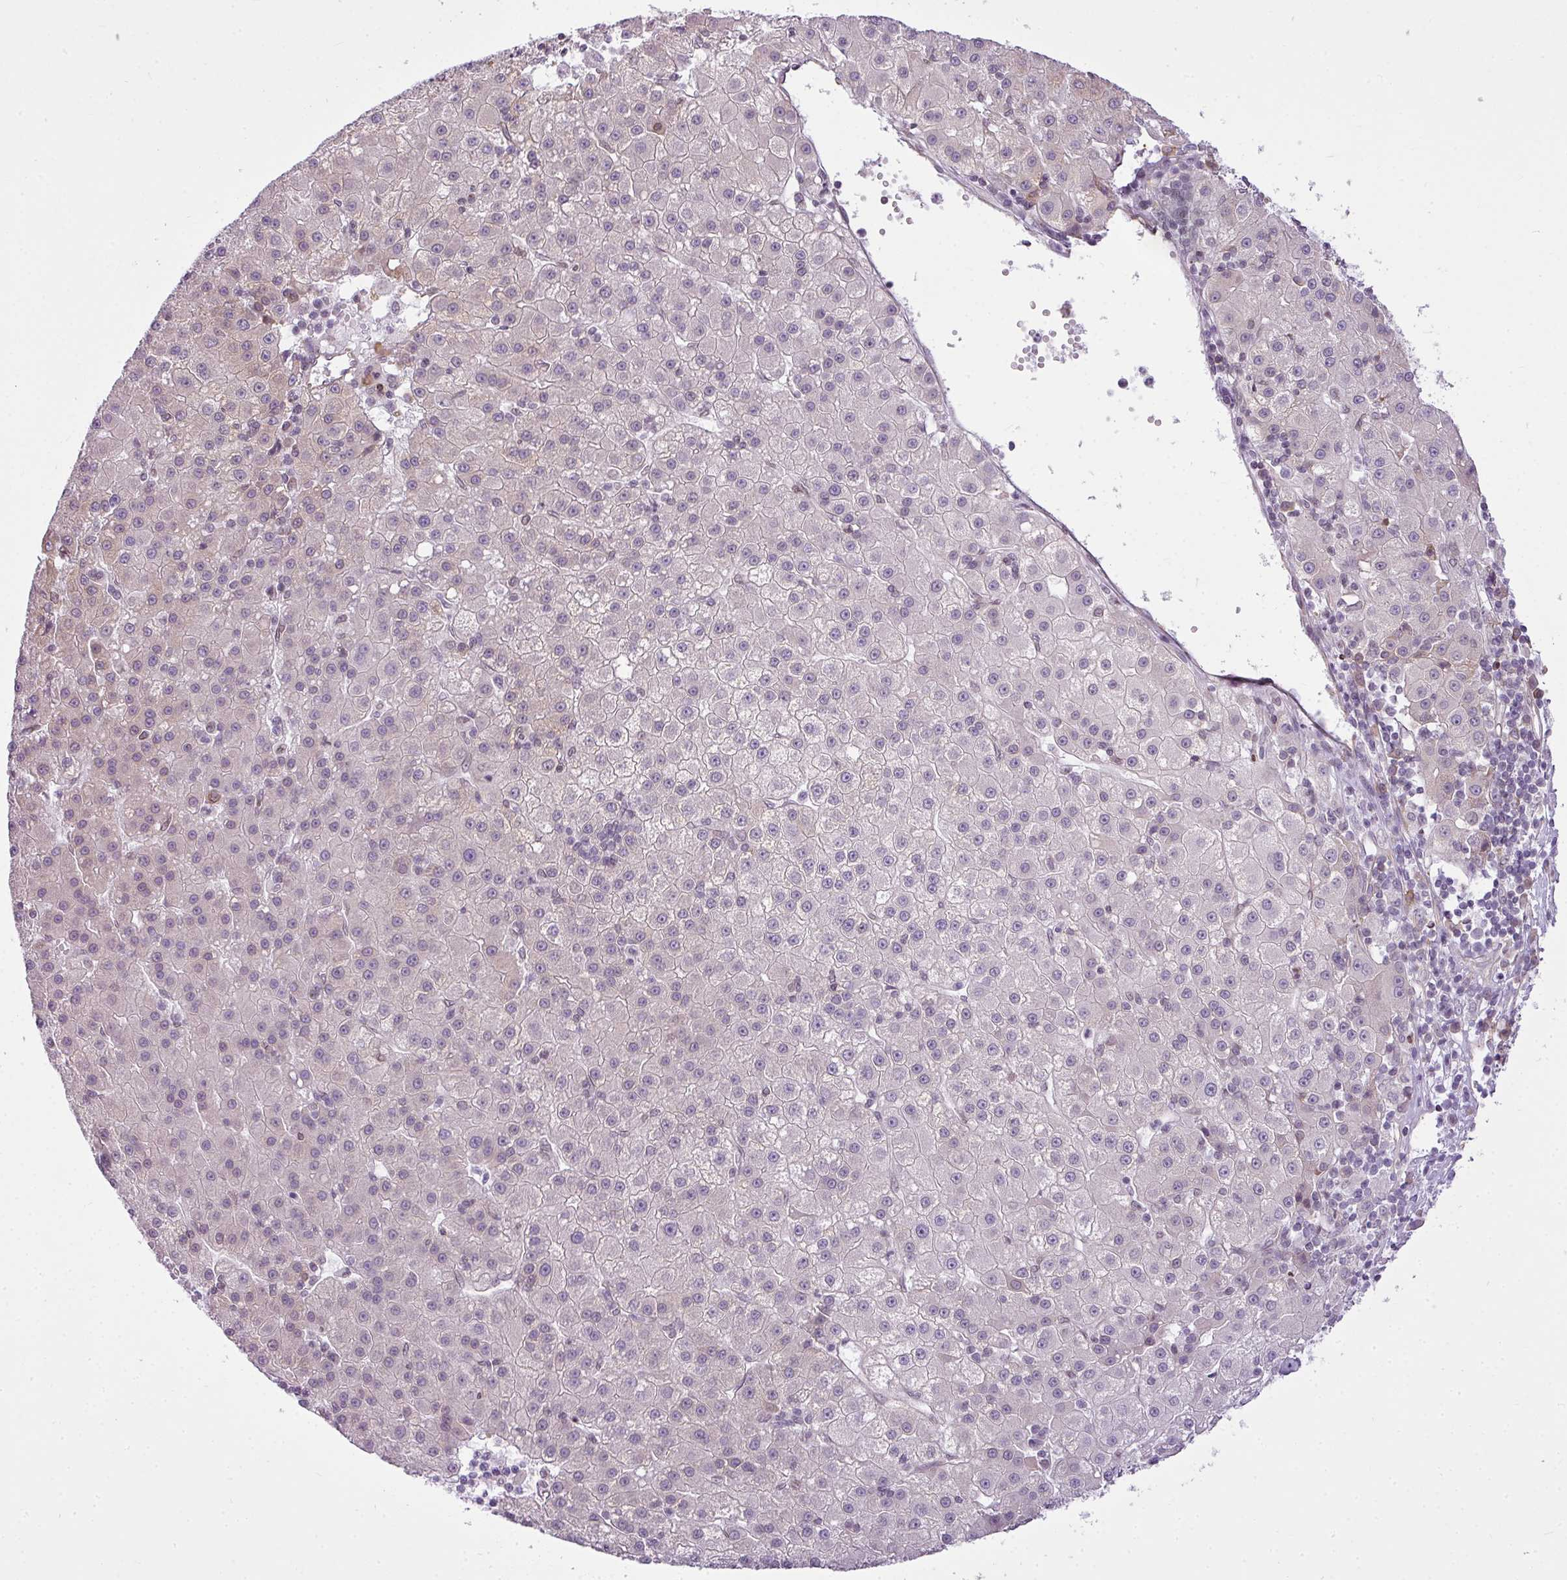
{"staining": {"intensity": "weak", "quantity": "<25%", "location": "cytoplasmic/membranous"}, "tissue": "liver cancer", "cell_type": "Tumor cells", "image_type": "cancer", "snomed": [{"axis": "morphology", "description": "Carcinoma, Hepatocellular, NOS"}, {"axis": "topography", "description": "Liver"}], "caption": "DAB (3,3'-diaminobenzidine) immunohistochemical staining of human hepatocellular carcinoma (liver) shows no significant staining in tumor cells.", "gene": "COX18", "patient": {"sex": "male", "age": 76}}